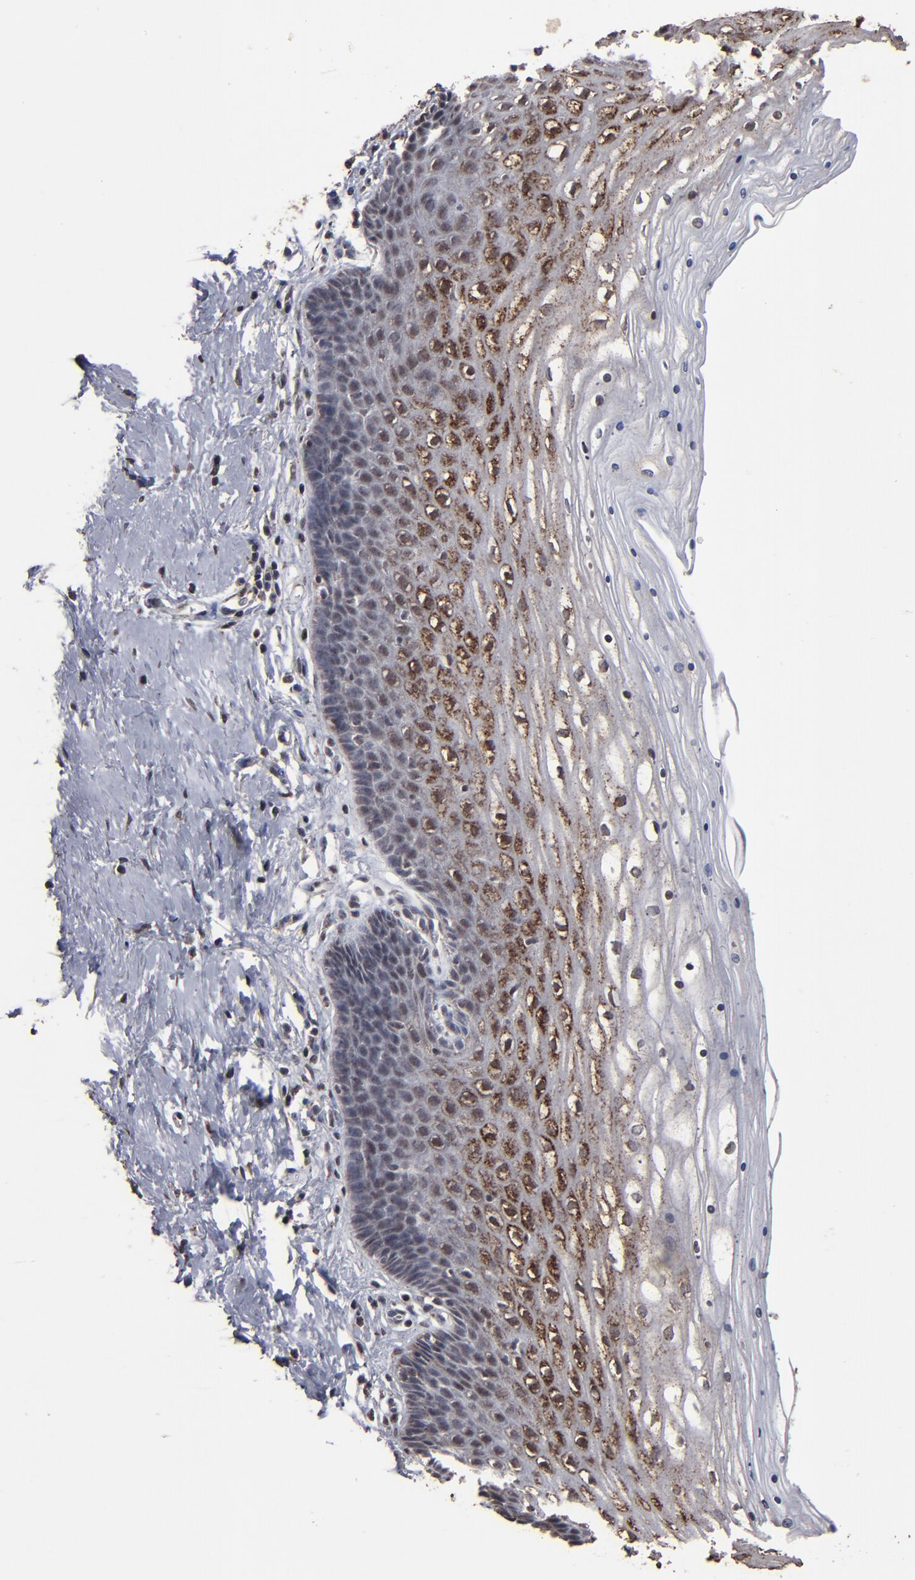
{"staining": {"intensity": "weak", "quantity": ">75%", "location": "cytoplasmic/membranous"}, "tissue": "cervix", "cell_type": "Glandular cells", "image_type": "normal", "snomed": [{"axis": "morphology", "description": "Normal tissue, NOS"}, {"axis": "topography", "description": "Cervix"}], "caption": "Protein expression analysis of unremarkable human cervix reveals weak cytoplasmic/membranous expression in about >75% of glandular cells.", "gene": "BNIP3", "patient": {"sex": "female", "age": 39}}